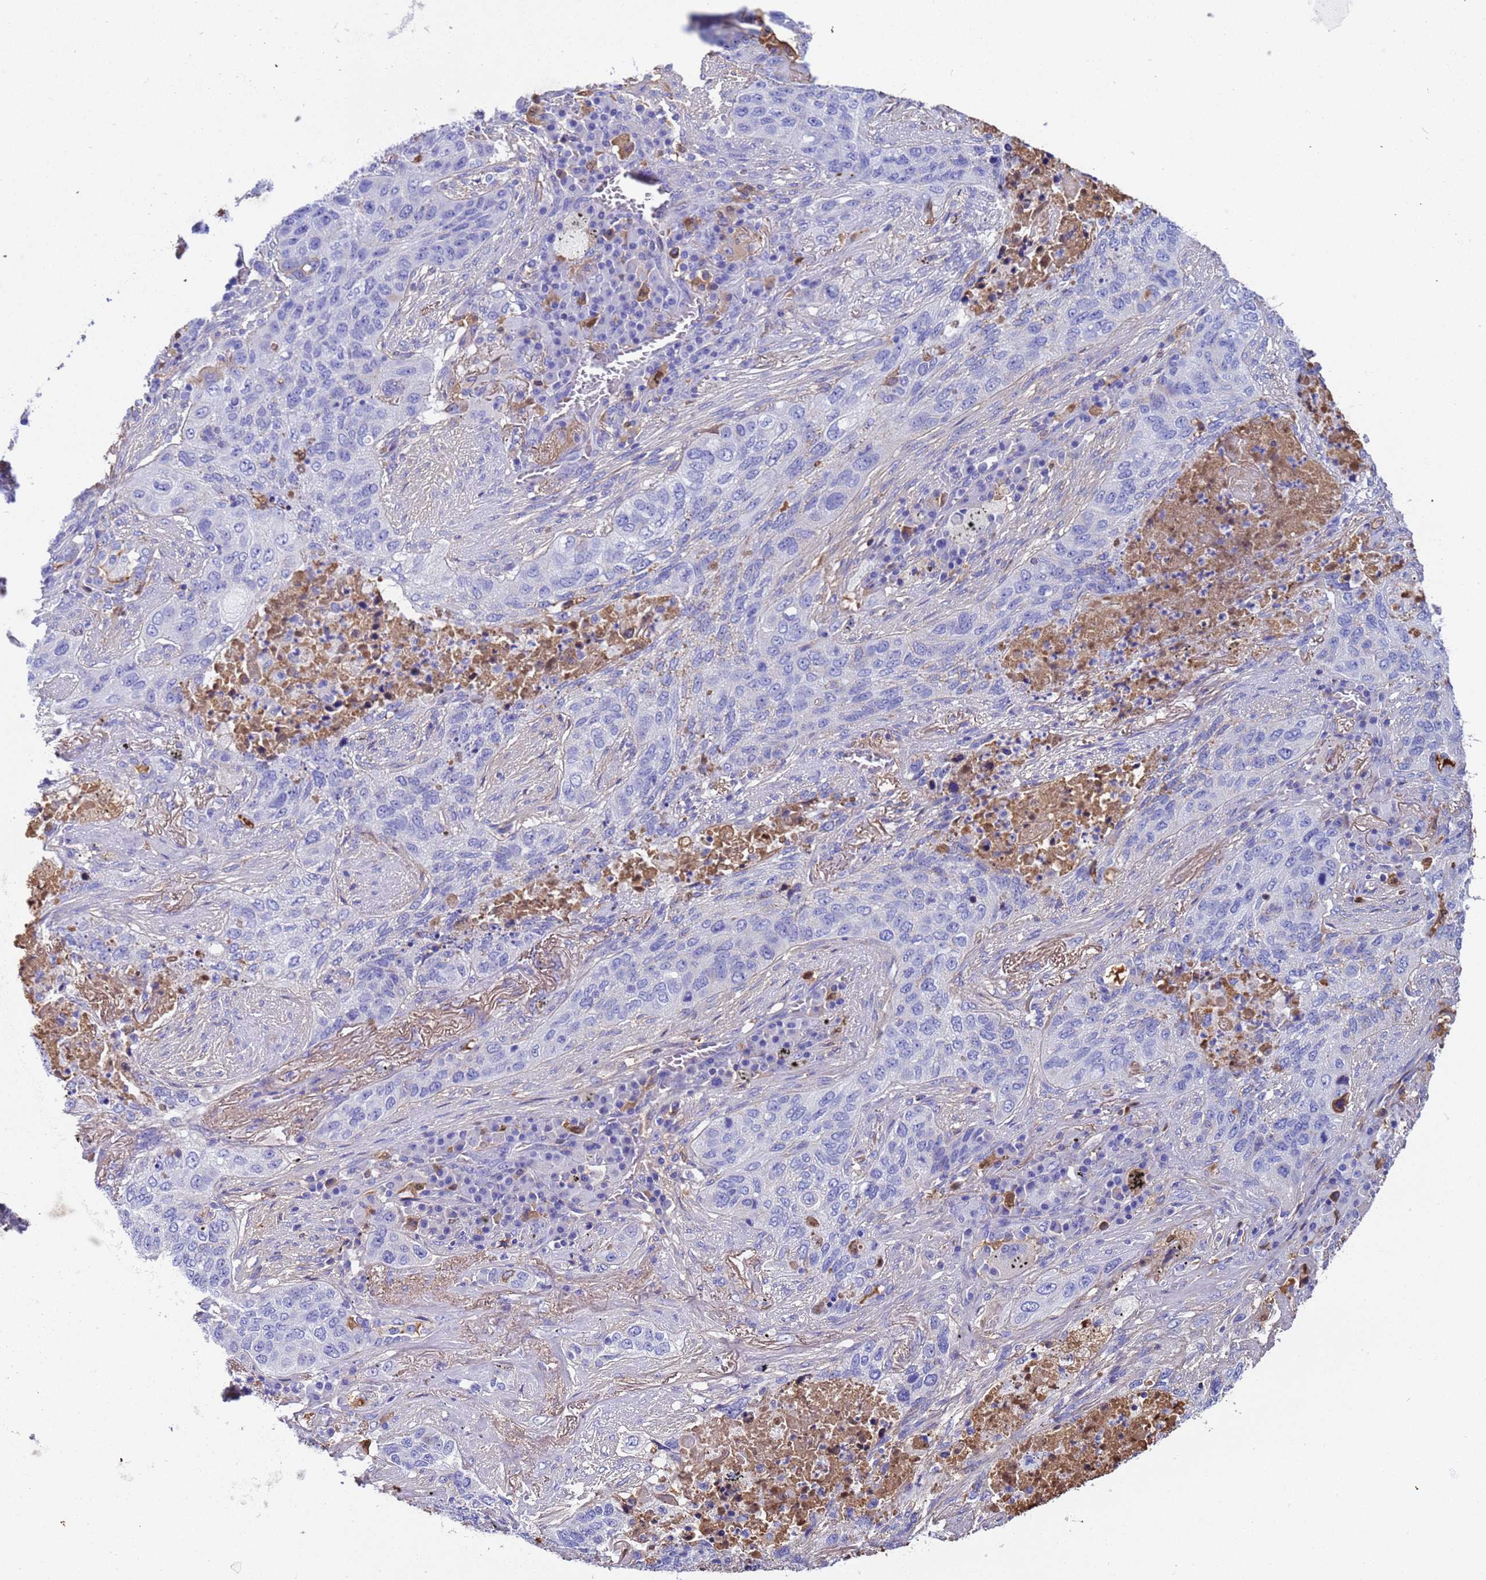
{"staining": {"intensity": "negative", "quantity": "none", "location": "none"}, "tissue": "lung cancer", "cell_type": "Tumor cells", "image_type": "cancer", "snomed": [{"axis": "morphology", "description": "Squamous cell carcinoma, NOS"}, {"axis": "topography", "description": "Lung"}], "caption": "Protein analysis of lung cancer (squamous cell carcinoma) exhibits no significant expression in tumor cells.", "gene": "H1-7", "patient": {"sex": "female", "age": 63}}